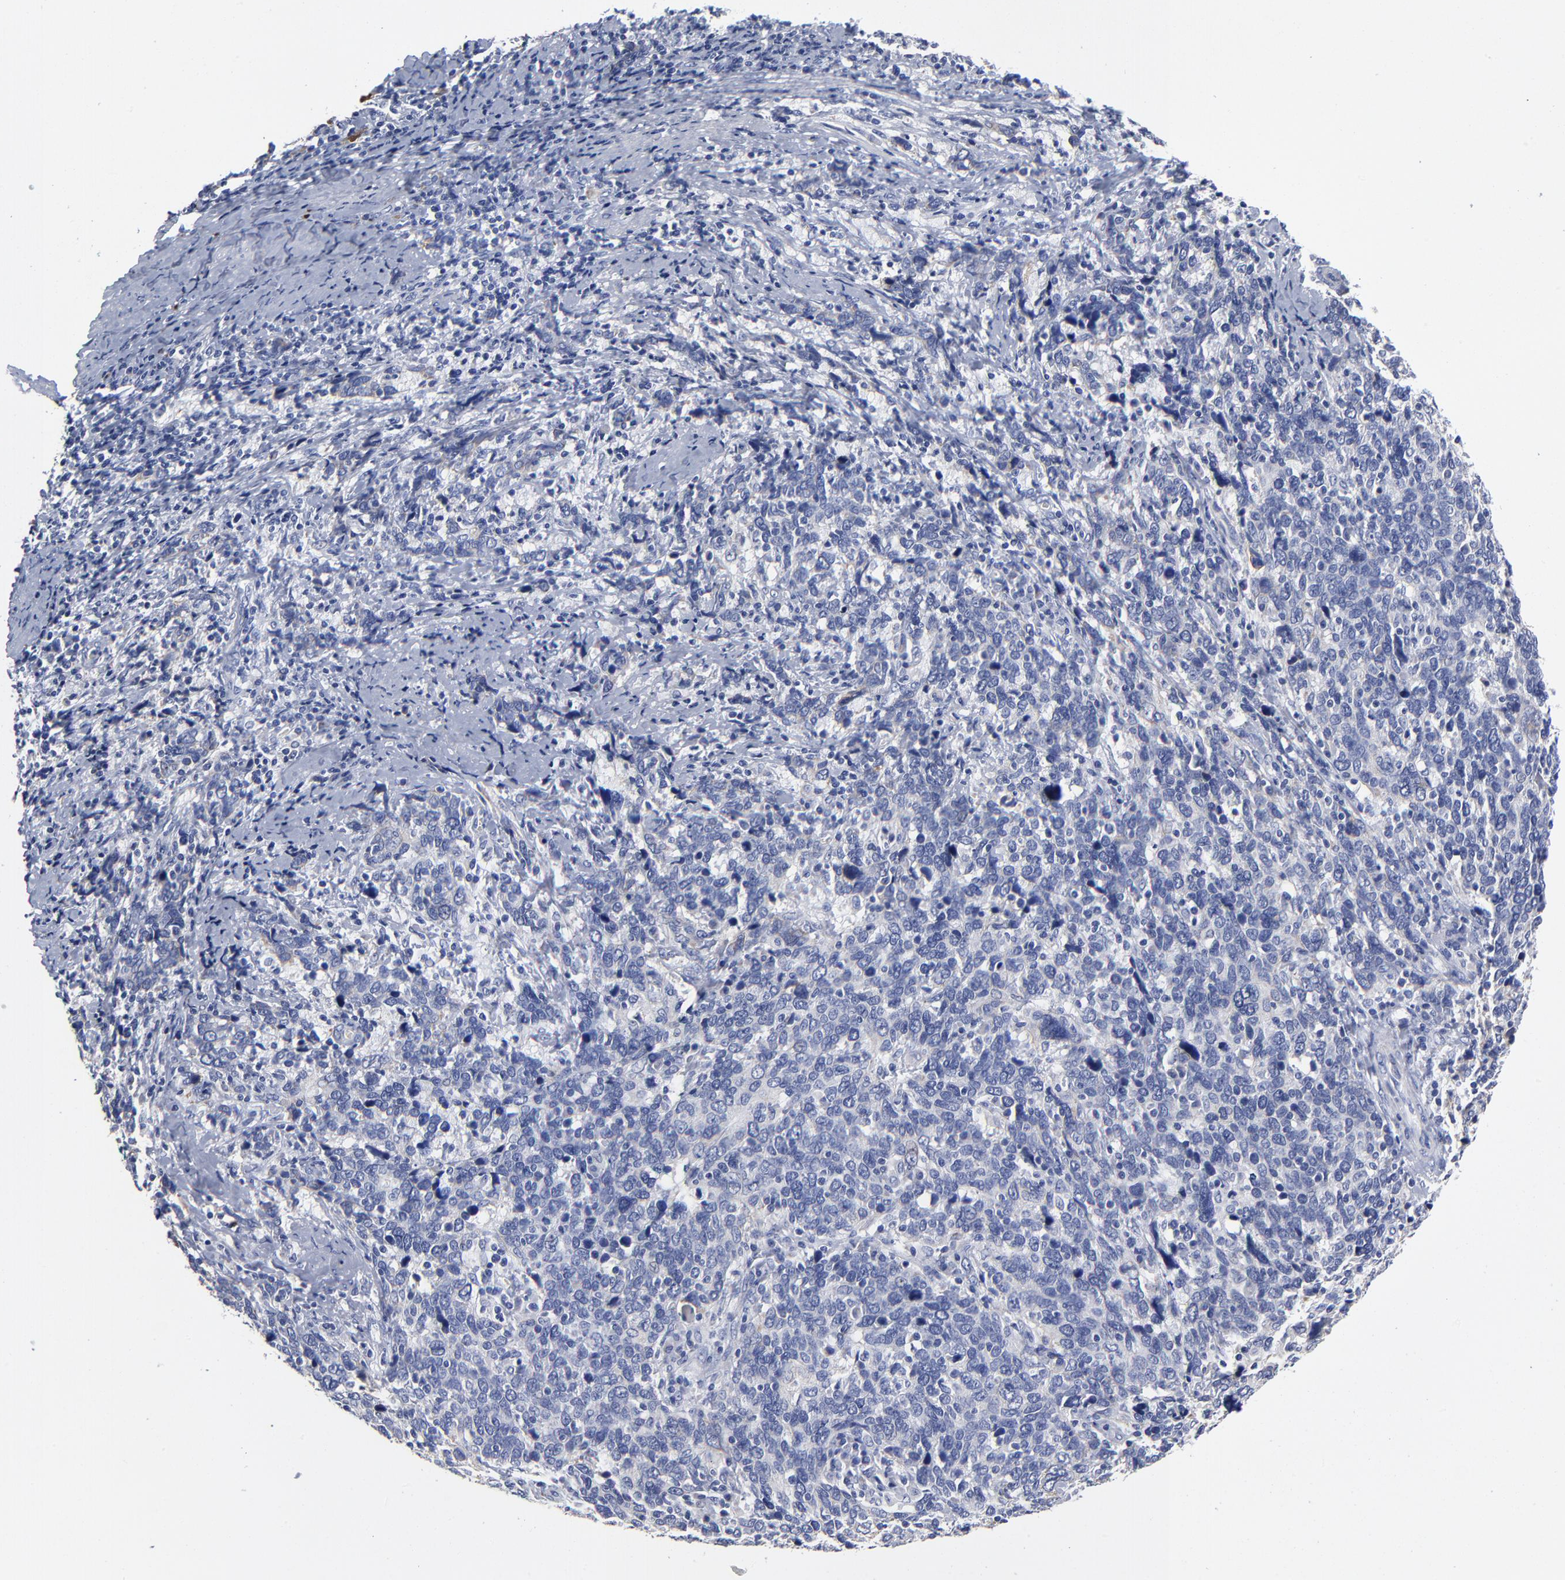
{"staining": {"intensity": "negative", "quantity": "none", "location": "none"}, "tissue": "cervical cancer", "cell_type": "Tumor cells", "image_type": "cancer", "snomed": [{"axis": "morphology", "description": "Squamous cell carcinoma, NOS"}, {"axis": "topography", "description": "Cervix"}], "caption": "Photomicrograph shows no significant protein expression in tumor cells of cervical cancer.", "gene": "PTP4A1", "patient": {"sex": "female", "age": 41}}